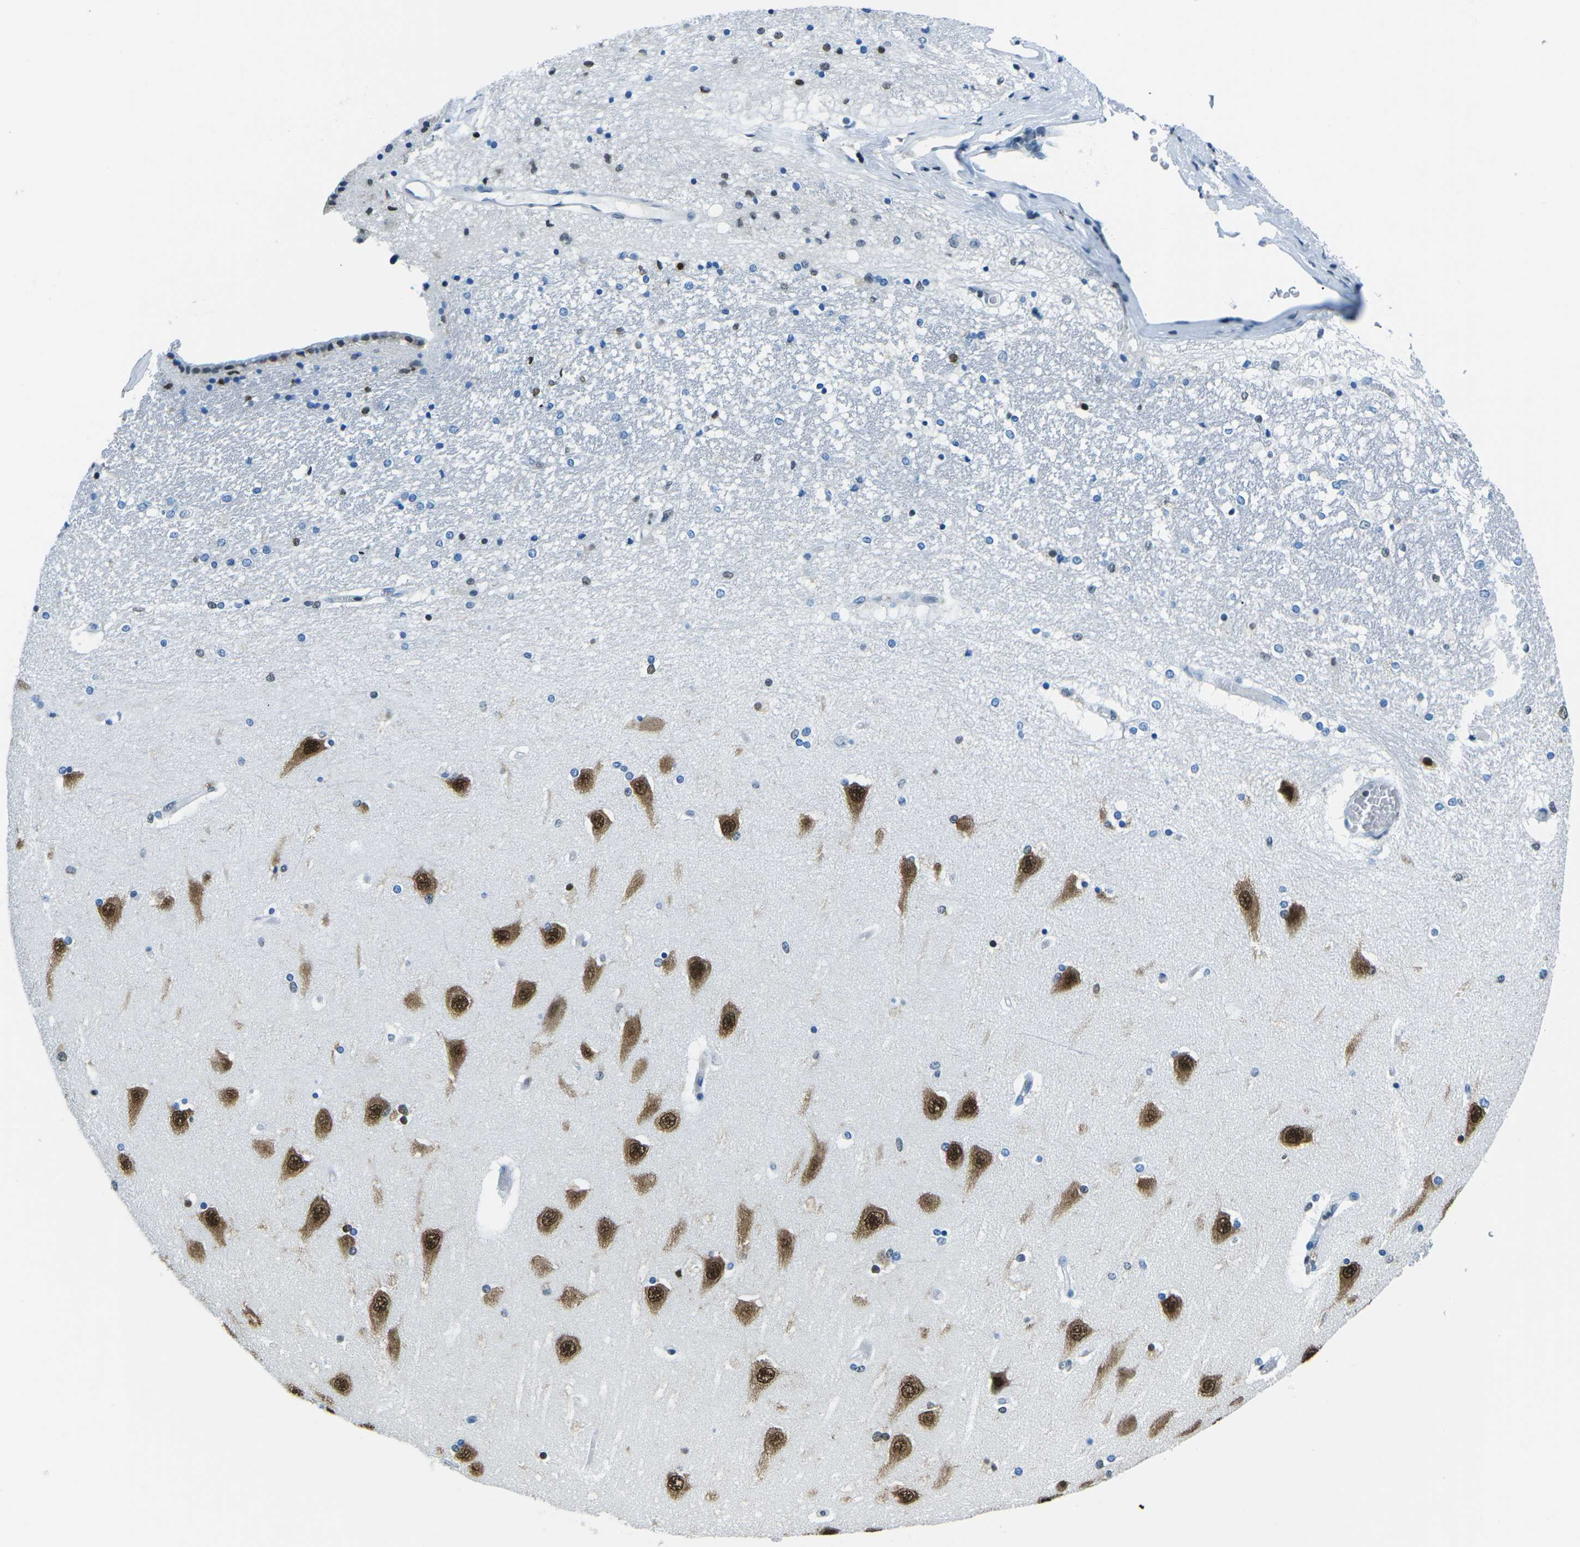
{"staining": {"intensity": "moderate", "quantity": "<25%", "location": "nuclear"}, "tissue": "hippocampus", "cell_type": "Glial cells", "image_type": "normal", "snomed": [{"axis": "morphology", "description": "Normal tissue, NOS"}, {"axis": "topography", "description": "Hippocampus"}], "caption": "Hippocampus was stained to show a protein in brown. There is low levels of moderate nuclear staining in approximately <25% of glial cells. Immunohistochemistry stains the protein of interest in brown and the nuclei are stained blue.", "gene": "CELF2", "patient": {"sex": "female", "age": 54}}